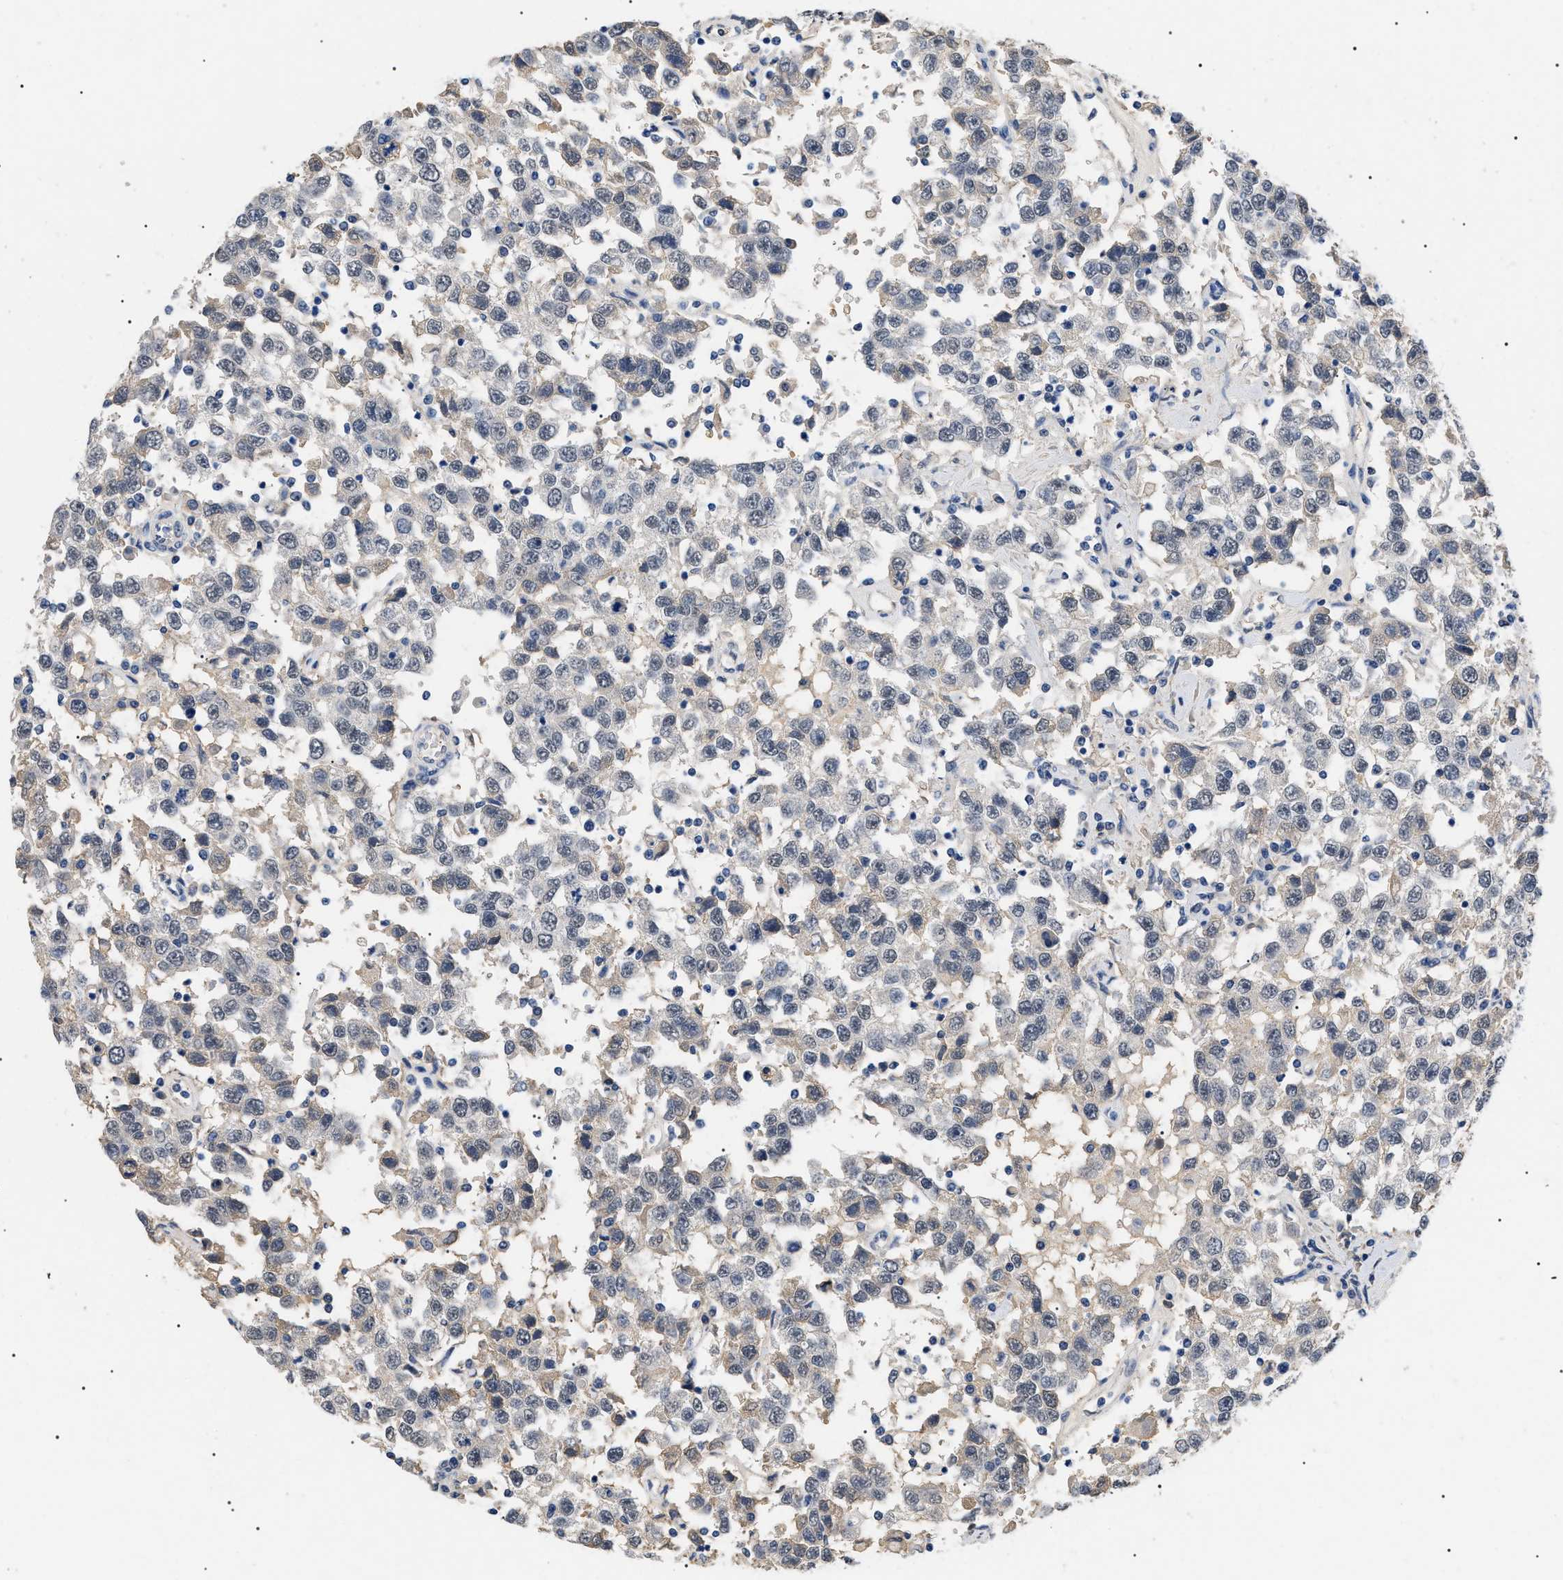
{"staining": {"intensity": "negative", "quantity": "none", "location": "none"}, "tissue": "testis cancer", "cell_type": "Tumor cells", "image_type": "cancer", "snomed": [{"axis": "morphology", "description": "Seminoma, NOS"}, {"axis": "topography", "description": "Testis"}], "caption": "The image displays no significant positivity in tumor cells of testis seminoma. Nuclei are stained in blue.", "gene": "PRRT2", "patient": {"sex": "male", "age": 41}}